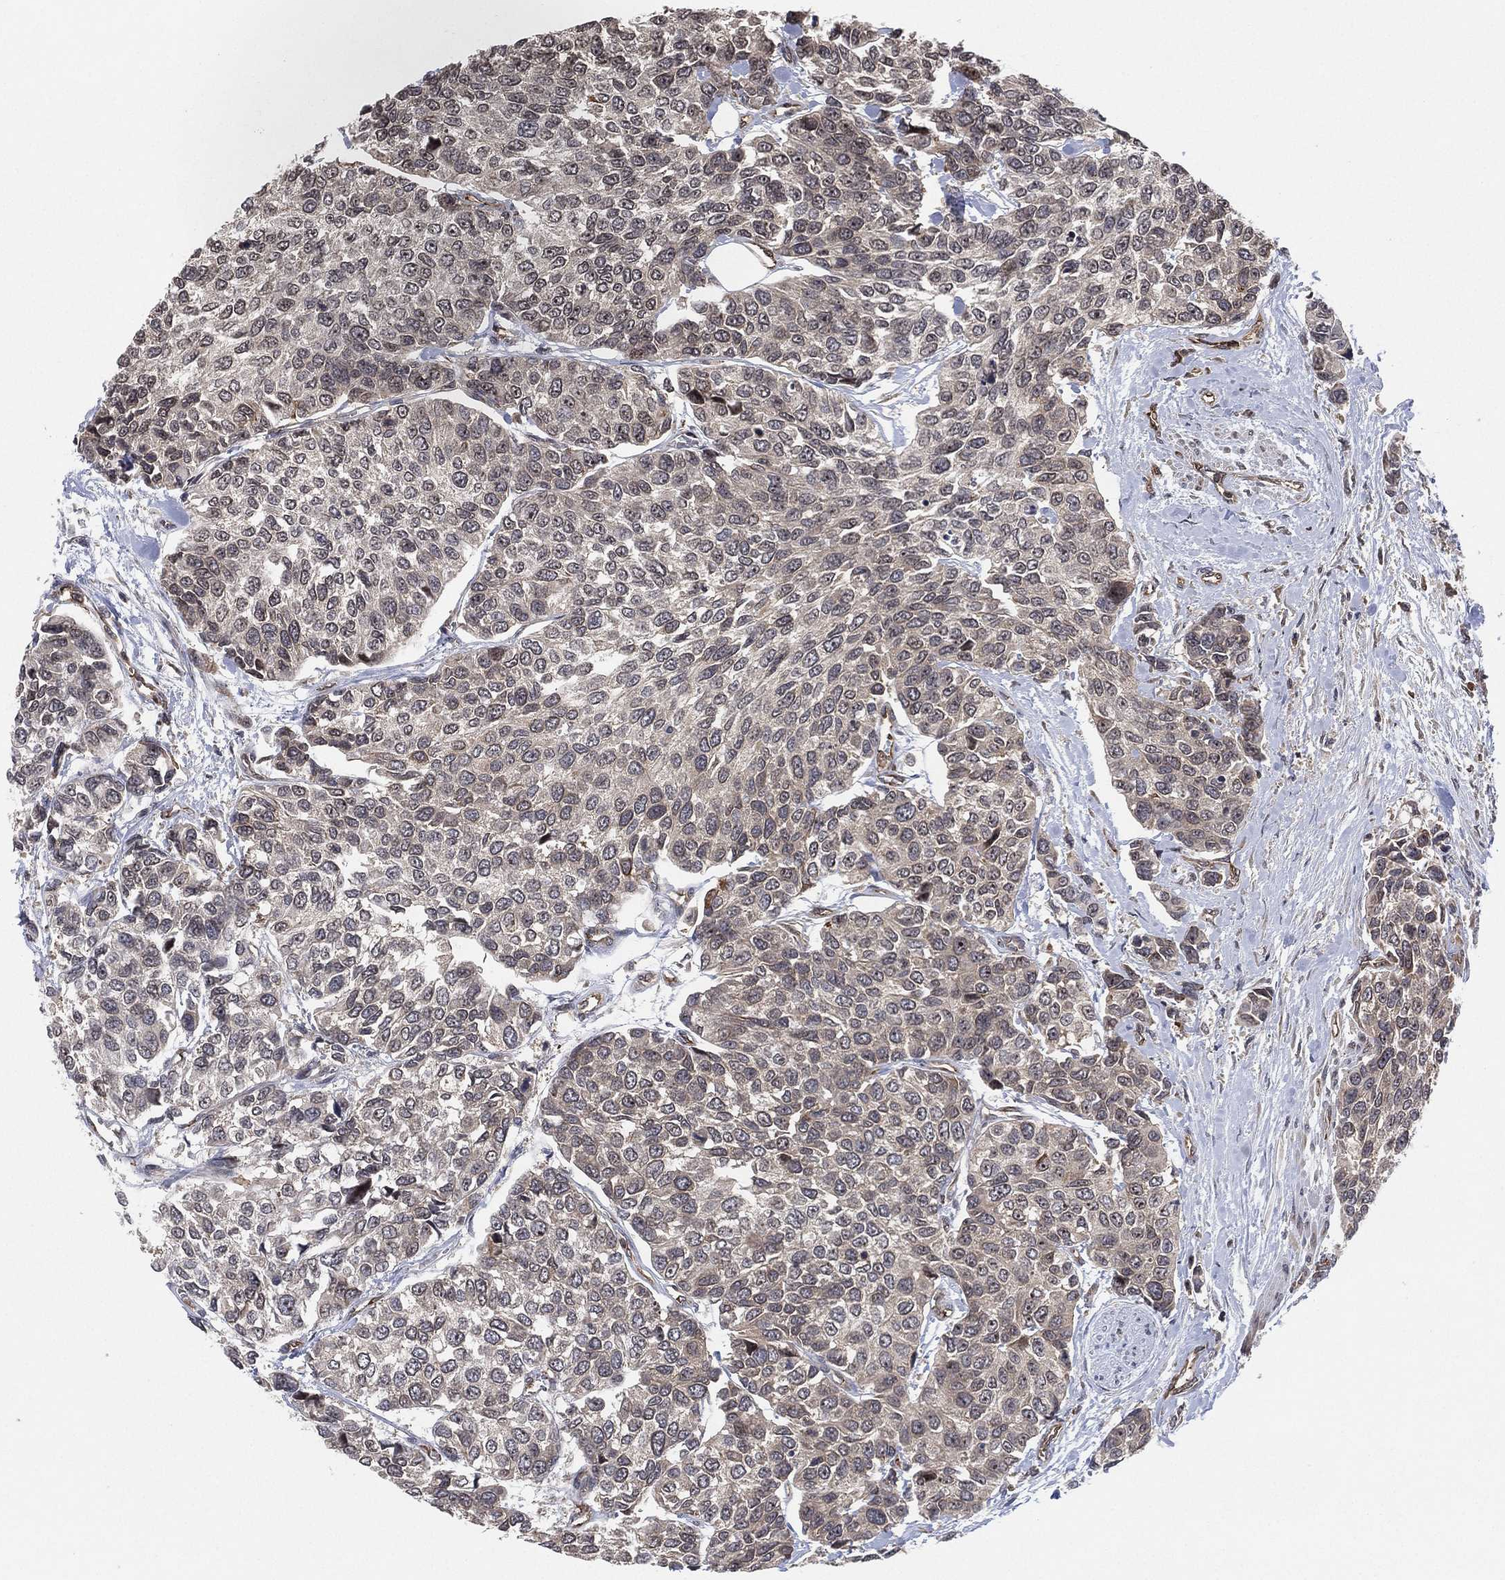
{"staining": {"intensity": "strong", "quantity": "<25%", "location": "cytoplasmic/membranous"}, "tissue": "urothelial cancer", "cell_type": "Tumor cells", "image_type": "cancer", "snomed": [{"axis": "morphology", "description": "Urothelial carcinoma, High grade"}, {"axis": "topography", "description": "Urinary bladder"}], "caption": "Protein staining shows strong cytoplasmic/membranous expression in approximately <25% of tumor cells in urothelial carcinoma (high-grade).", "gene": "TMCO1", "patient": {"sex": "male", "age": 77}}